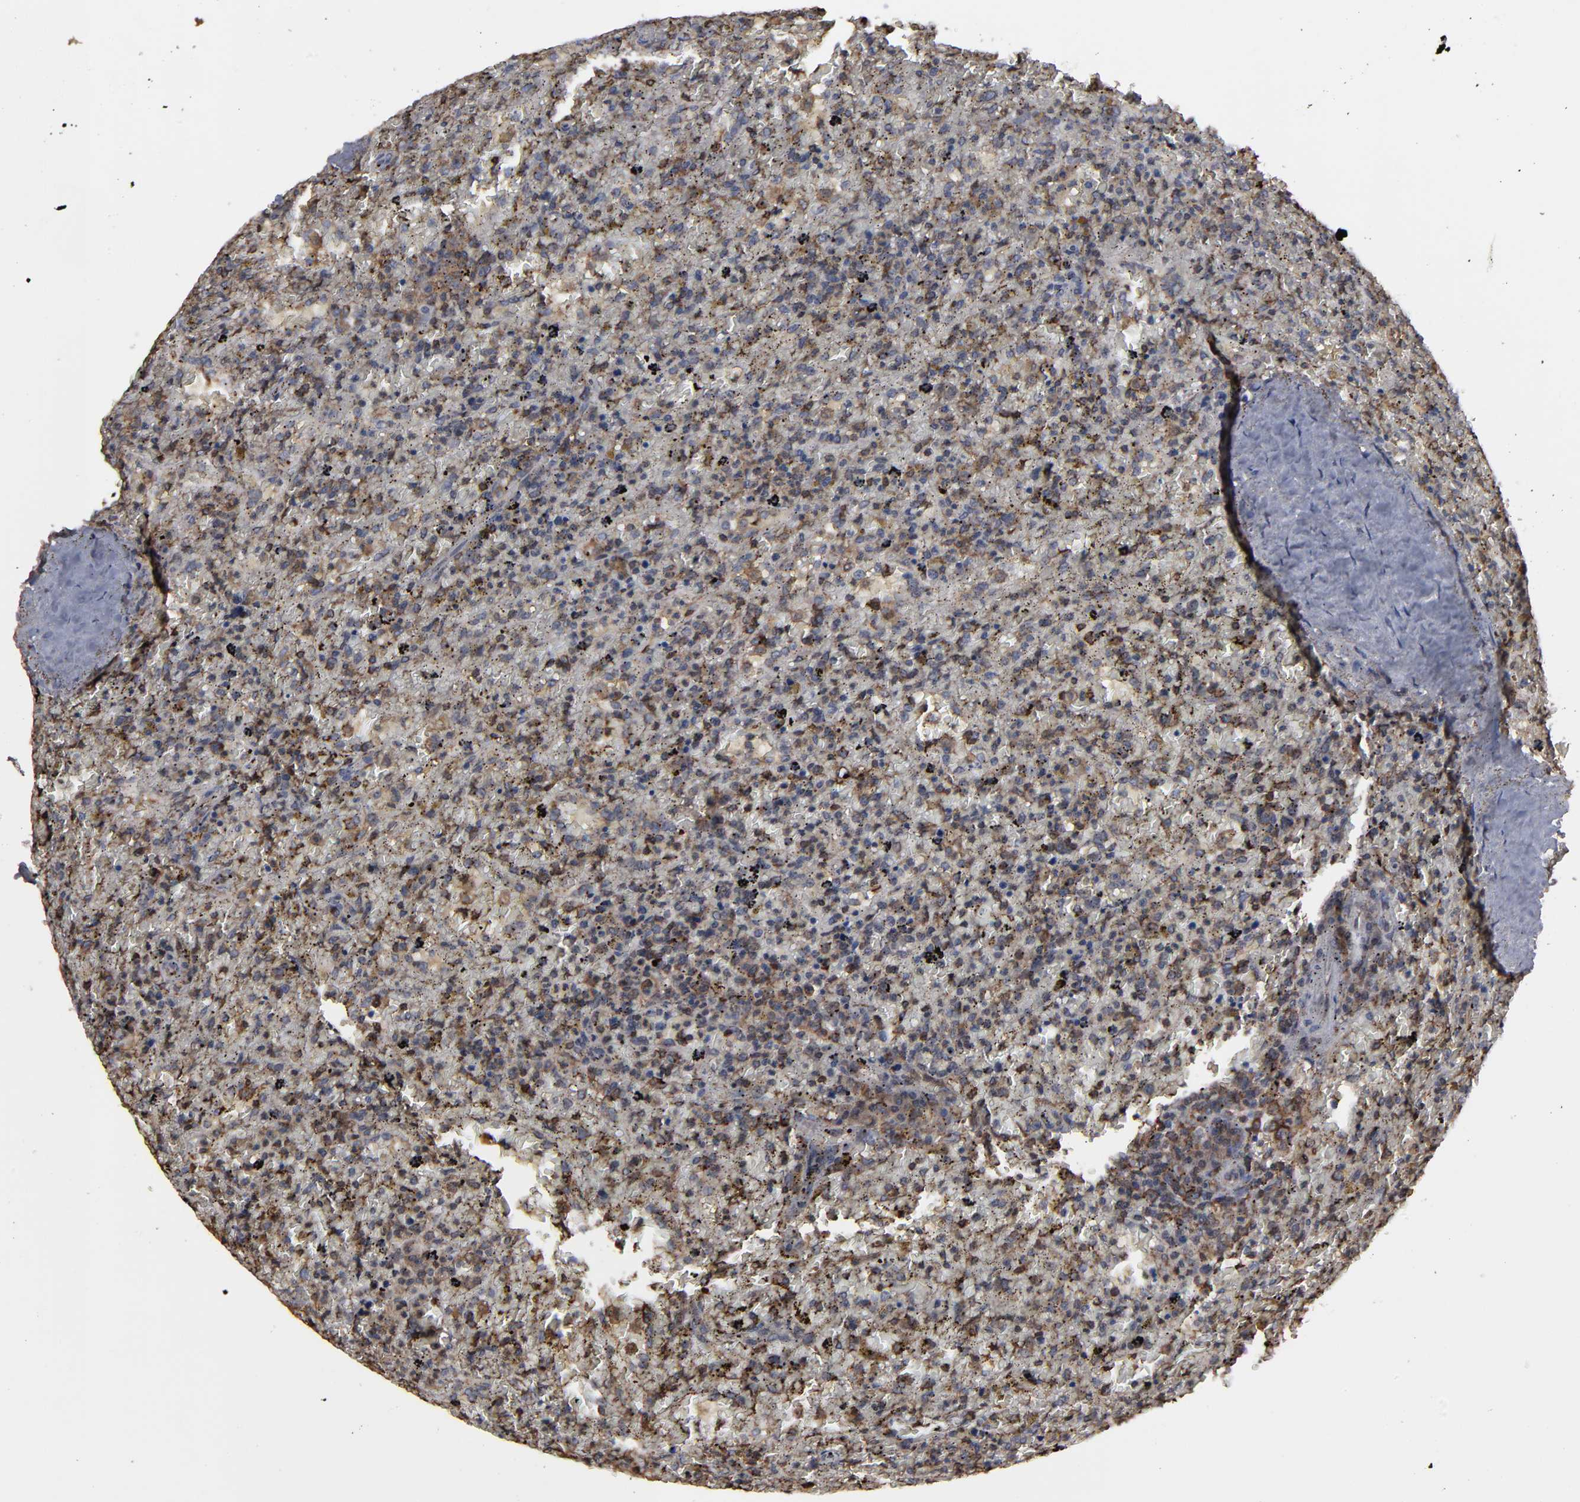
{"staining": {"intensity": "moderate", "quantity": "25%-75%", "location": "cytoplasmic/membranous,nuclear"}, "tissue": "lymphoma", "cell_type": "Tumor cells", "image_type": "cancer", "snomed": [{"axis": "morphology", "description": "Malignant lymphoma, non-Hodgkin's type, High grade"}, {"axis": "topography", "description": "Spleen"}, {"axis": "topography", "description": "Lymph node"}], "caption": "Moderate cytoplasmic/membranous and nuclear protein staining is present in about 25%-75% of tumor cells in malignant lymphoma, non-Hodgkin's type (high-grade). (brown staining indicates protein expression, while blue staining denotes nuclei).", "gene": "KIAA2026", "patient": {"sex": "female", "age": 70}}